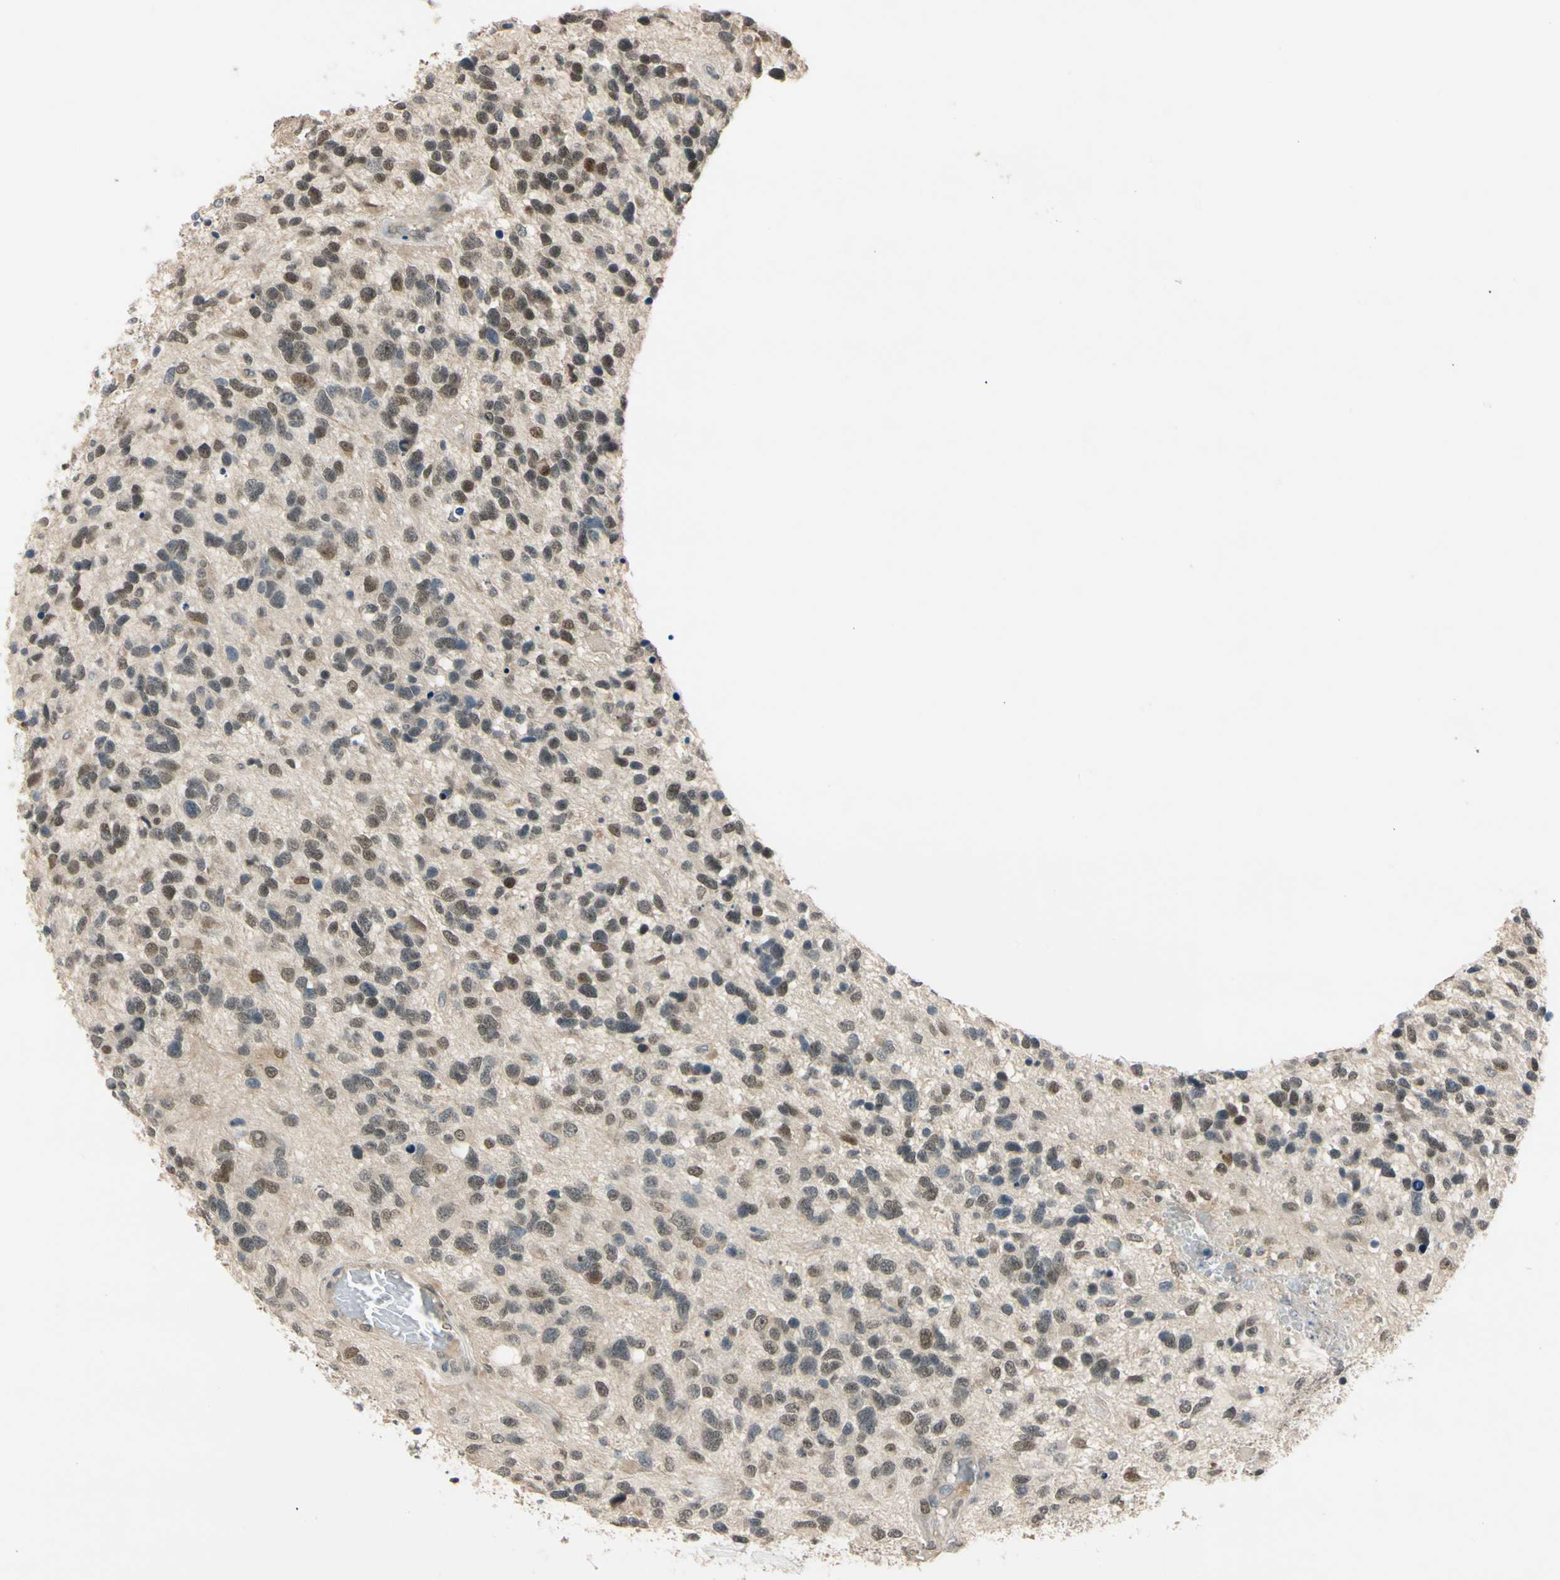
{"staining": {"intensity": "moderate", "quantity": "25%-75%", "location": "nuclear"}, "tissue": "glioma", "cell_type": "Tumor cells", "image_type": "cancer", "snomed": [{"axis": "morphology", "description": "Glioma, malignant, High grade"}, {"axis": "topography", "description": "Brain"}], "caption": "High-magnification brightfield microscopy of malignant glioma (high-grade) stained with DAB (3,3'-diaminobenzidine) (brown) and counterstained with hematoxylin (blue). tumor cells exhibit moderate nuclear positivity is present in approximately25%-75% of cells.", "gene": "RIOX2", "patient": {"sex": "female", "age": 58}}